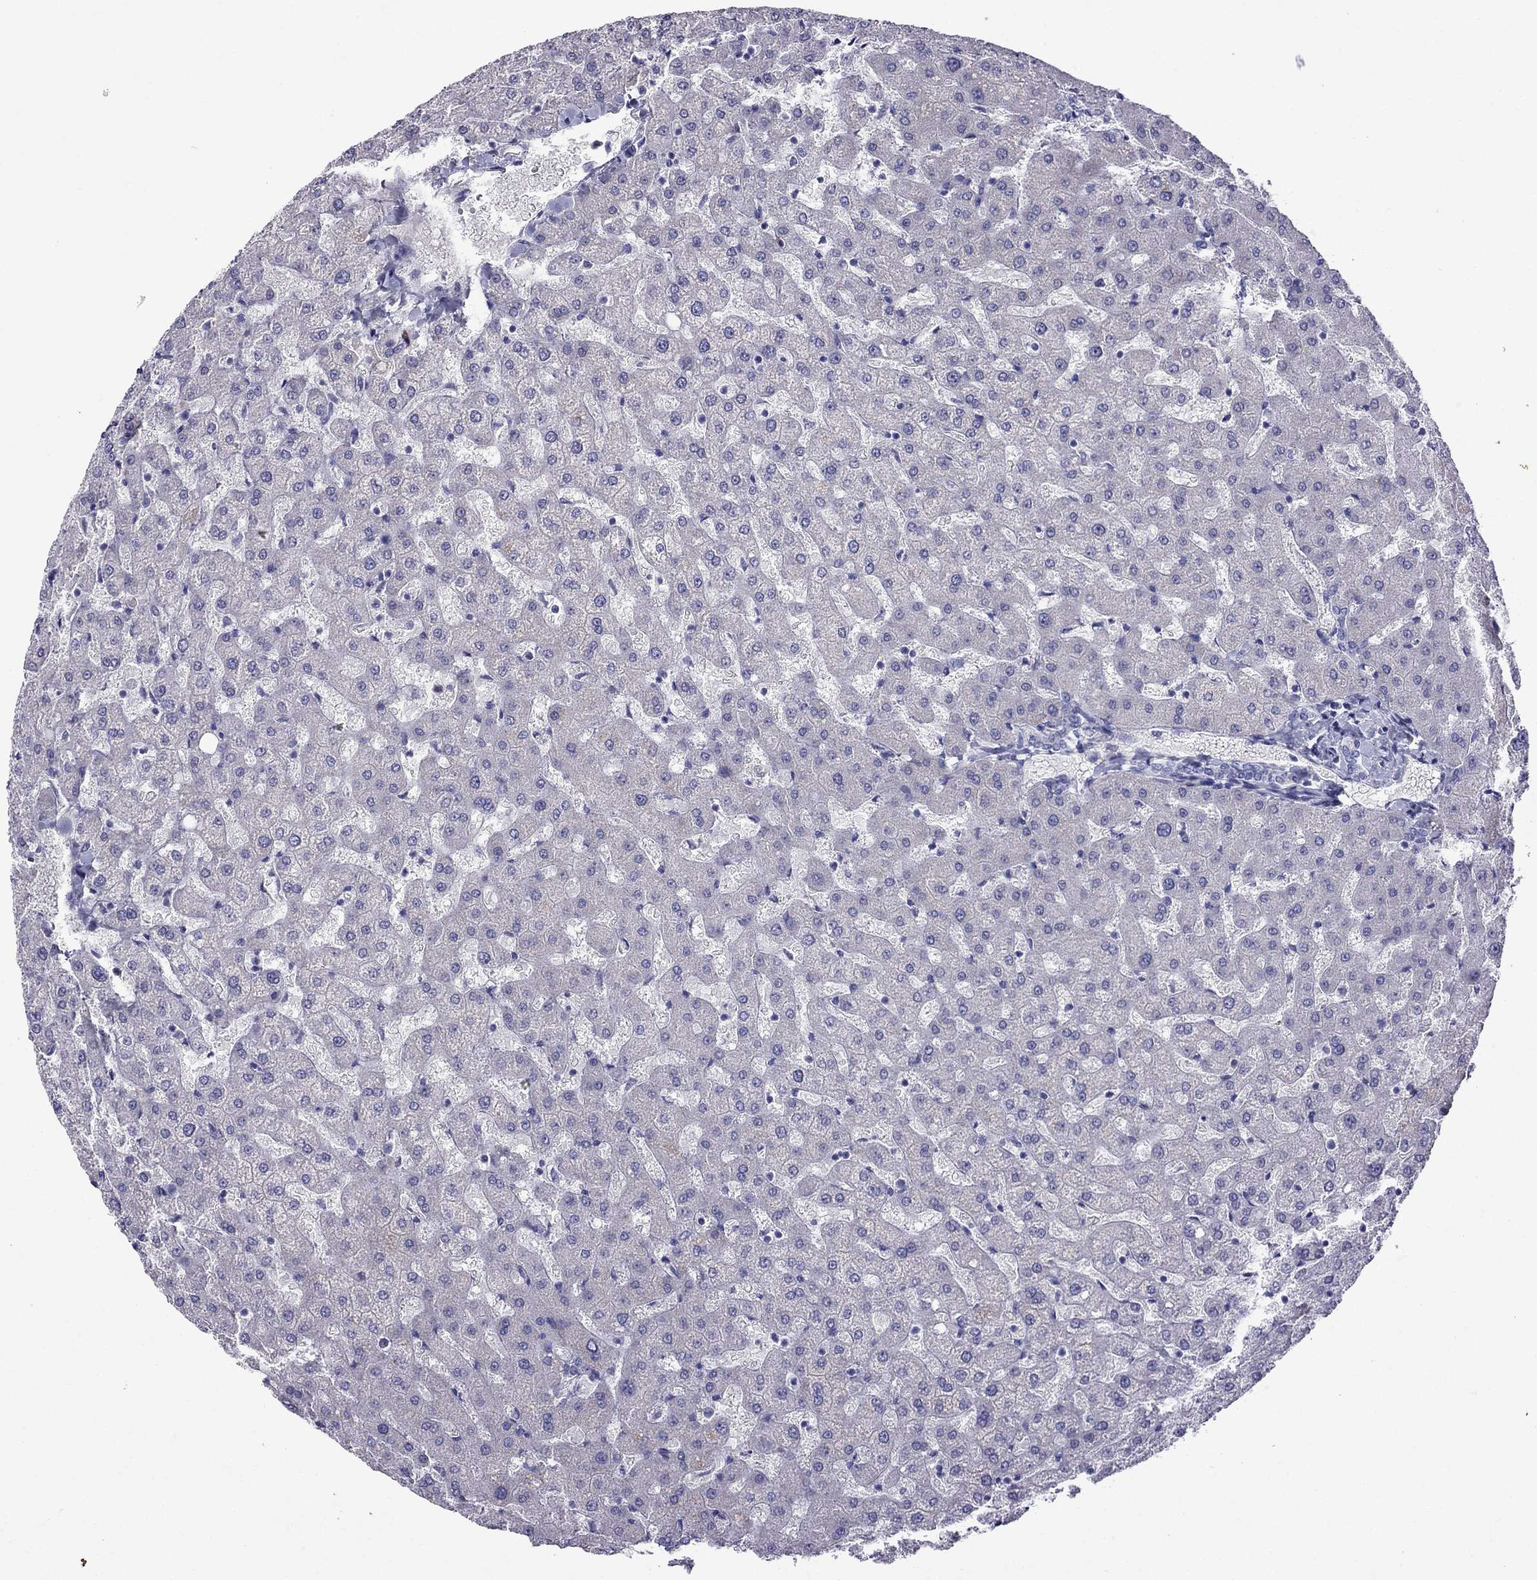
{"staining": {"intensity": "negative", "quantity": "none", "location": "none"}, "tissue": "liver", "cell_type": "Cholangiocytes", "image_type": "normal", "snomed": [{"axis": "morphology", "description": "Normal tissue, NOS"}, {"axis": "topography", "description": "Liver"}], "caption": "Protein analysis of normal liver shows no significant staining in cholangiocytes. (IHC, brightfield microscopy, high magnification).", "gene": "PATE1", "patient": {"sex": "female", "age": 50}}